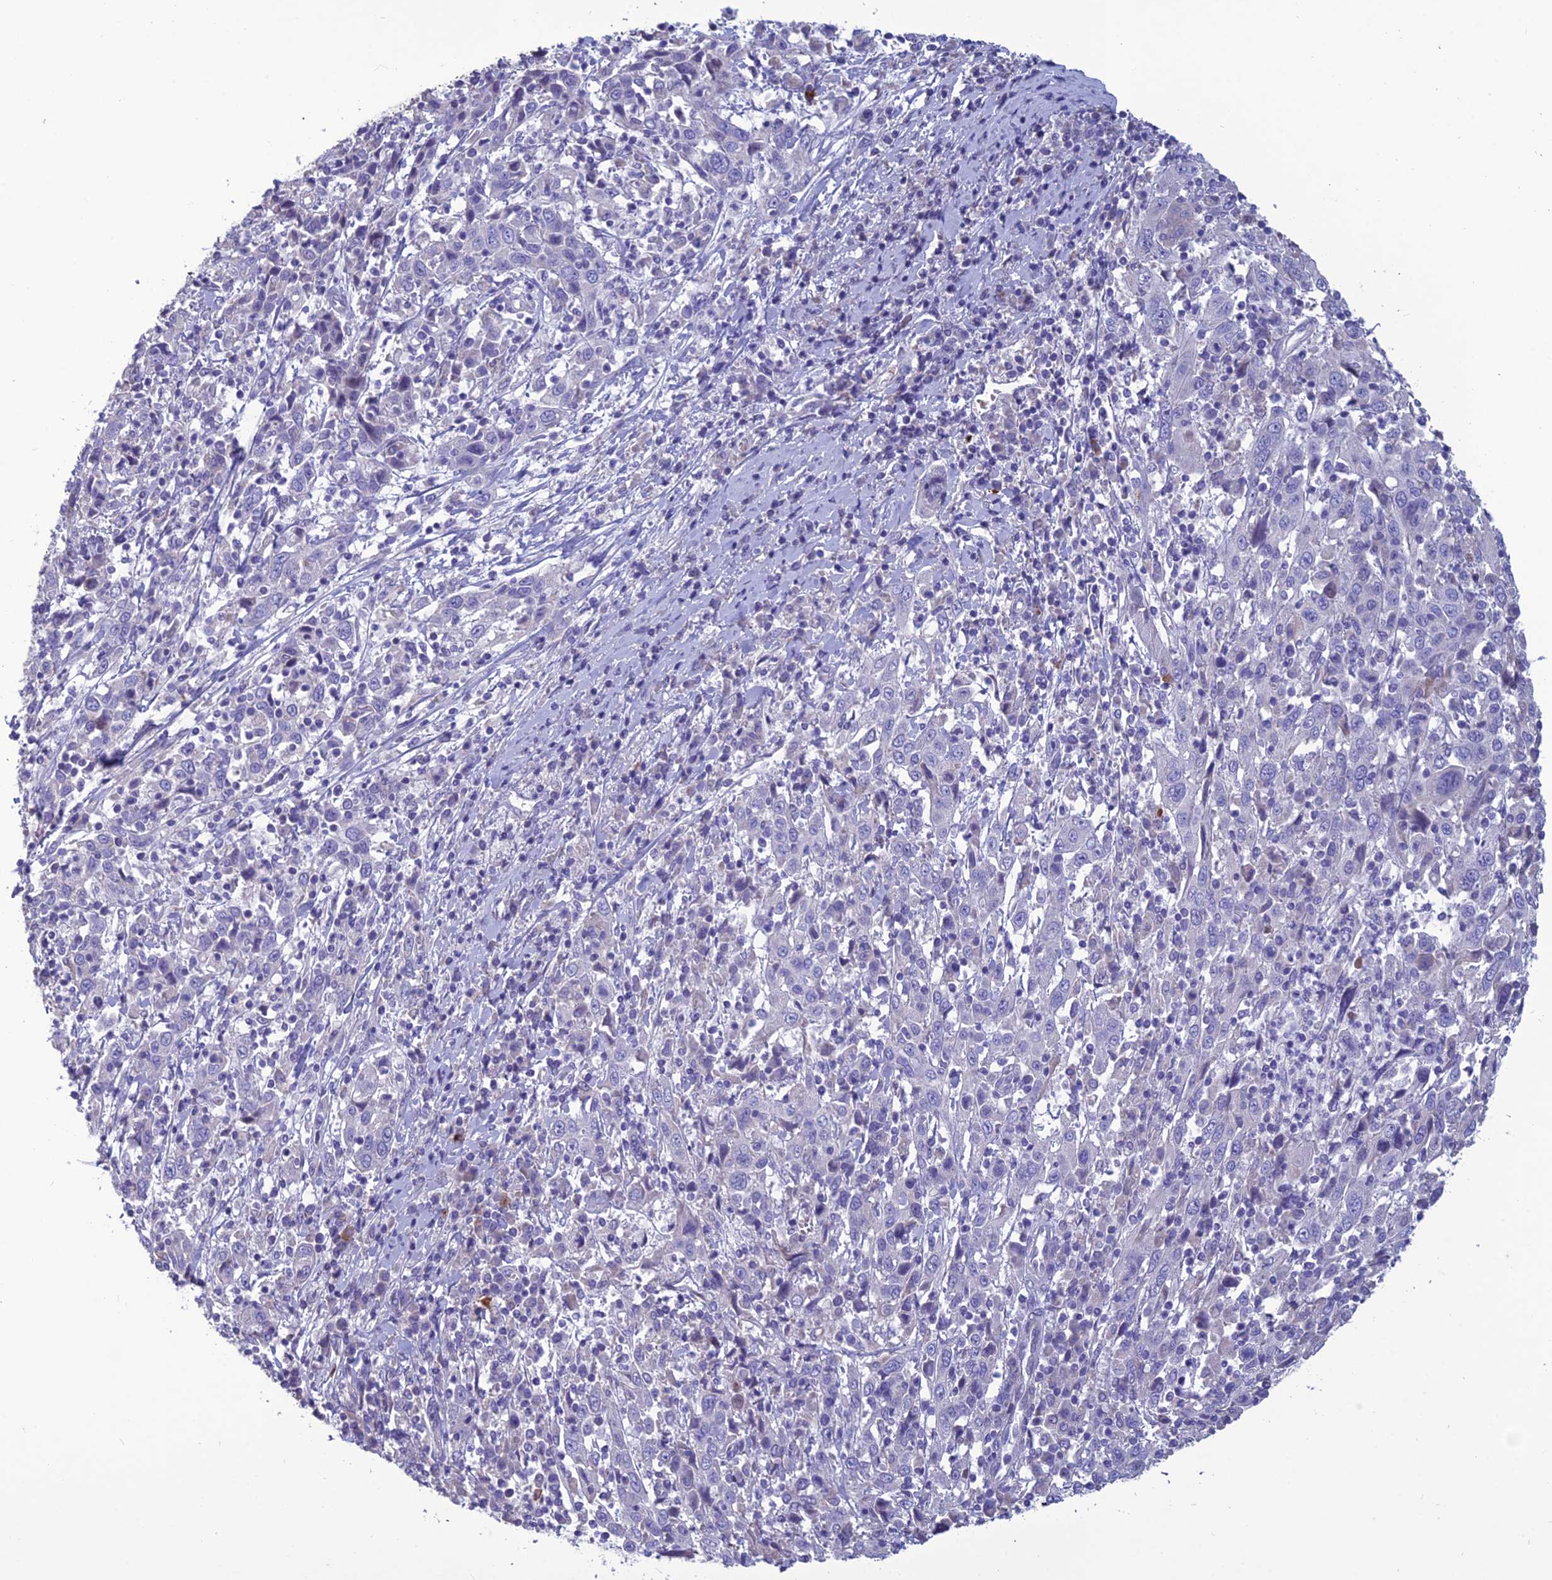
{"staining": {"intensity": "negative", "quantity": "none", "location": "none"}, "tissue": "cervical cancer", "cell_type": "Tumor cells", "image_type": "cancer", "snomed": [{"axis": "morphology", "description": "Squamous cell carcinoma, NOS"}, {"axis": "topography", "description": "Cervix"}], "caption": "Image shows no significant protein positivity in tumor cells of cervical cancer. Nuclei are stained in blue.", "gene": "BHMT2", "patient": {"sex": "female", "age": 46}}